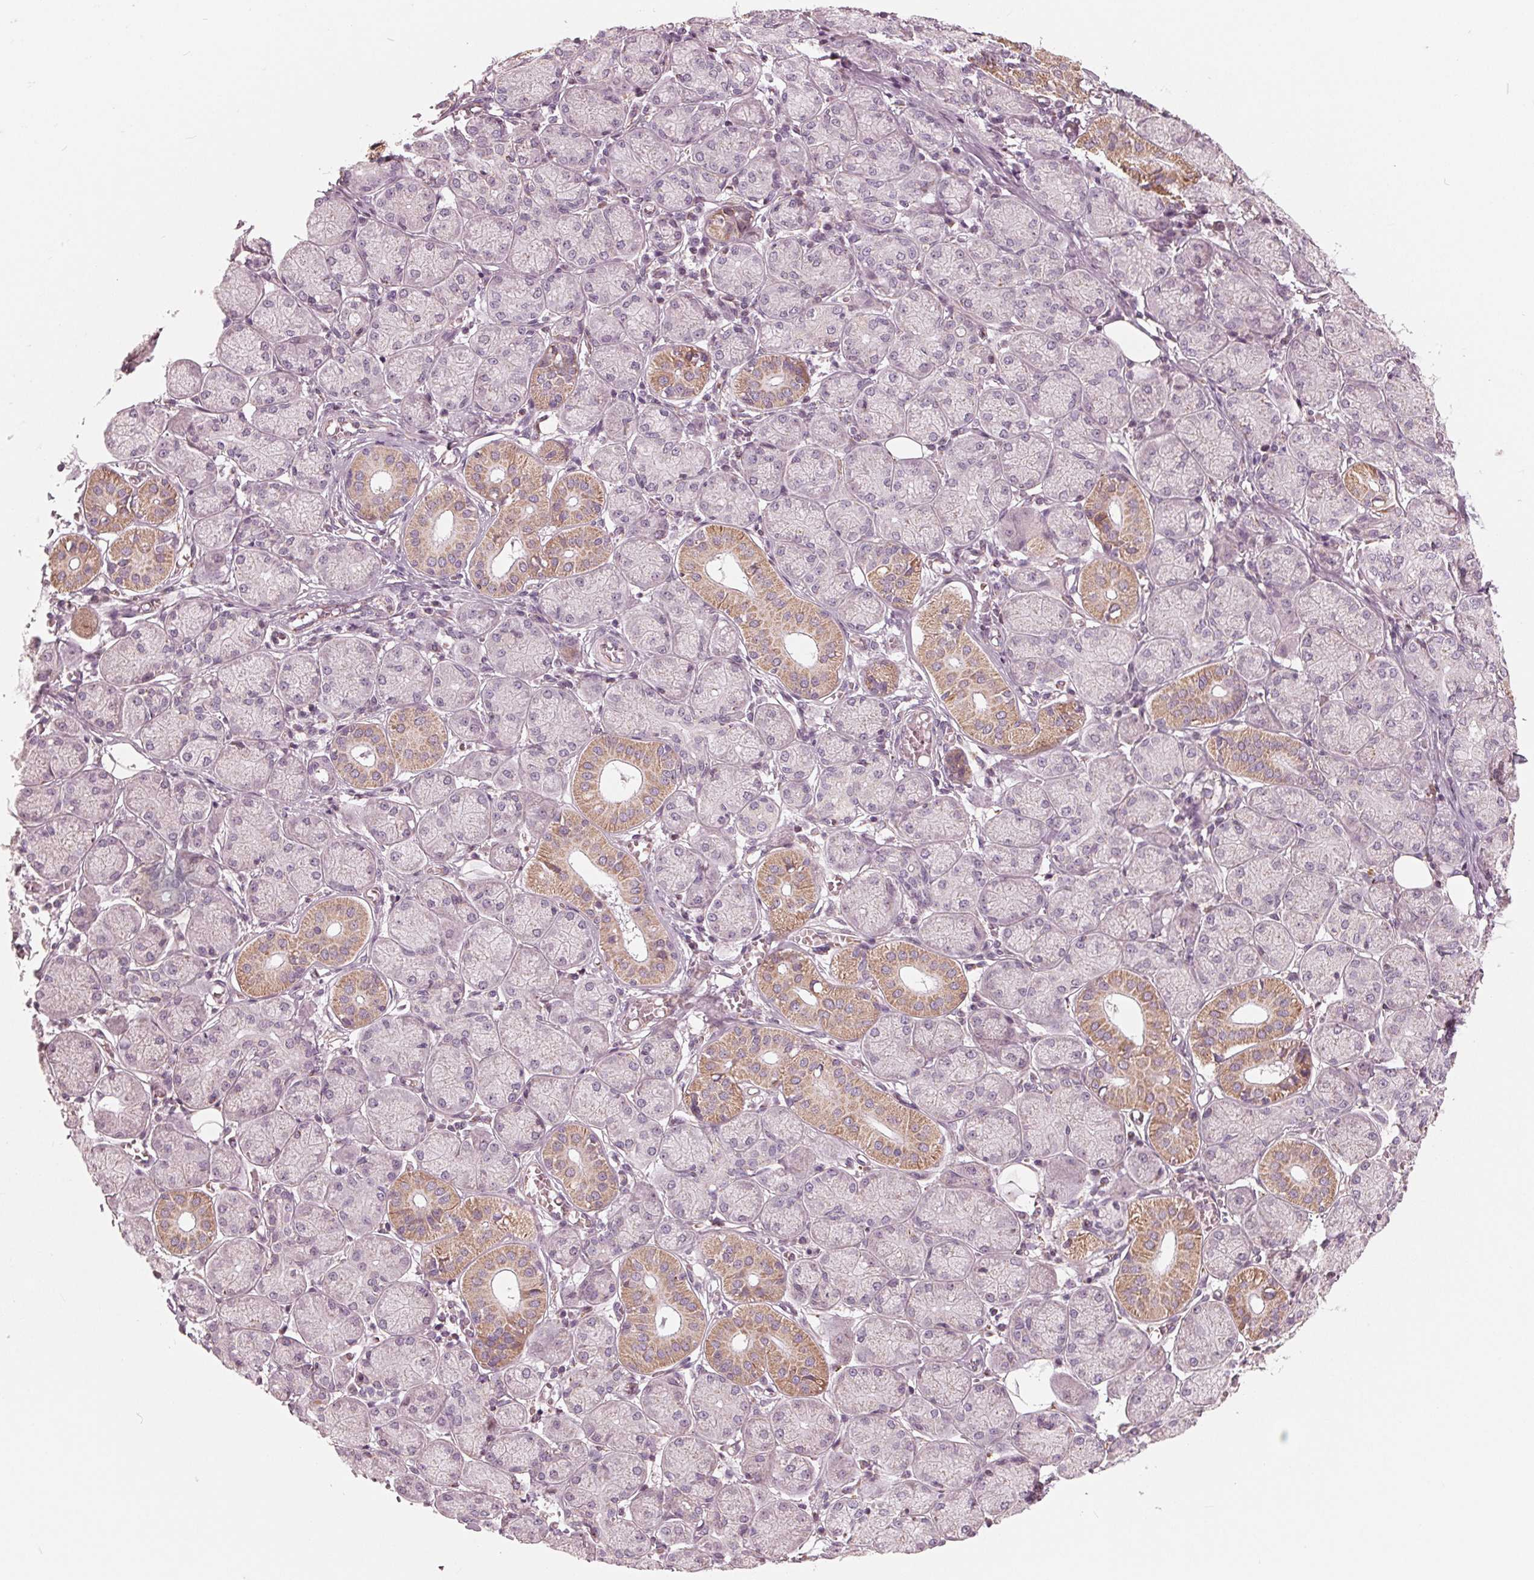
{"staining": {"intensity": "moderate", "quantity": "<25%", "location": "cytoplasmic/membranous"}, "tissue": "salivary gland", "cell_type": "Glandular cells", "image_type": "normal", "snomed": [{"axis": "morphology", "description": "Normal tissue, NOS"}, {"axis": "topography", "description": "Salivary gland"}, {"axis": "topography", "description": "Peripheral nerve tissue"}], "caption": "Immunohistochemistry (IHC) image of normal salivary gland: salivary gland stained using immunohistochemistry (IHC) demonstrates low levels of moderate protein expression localized specifically in the cytoplasmic/membranous of glandular cells, appearing as a cytoplasmic/membranous brown color.", "gene": "DCAF4L2", "patient": {"sex": "female", "age": 24}}